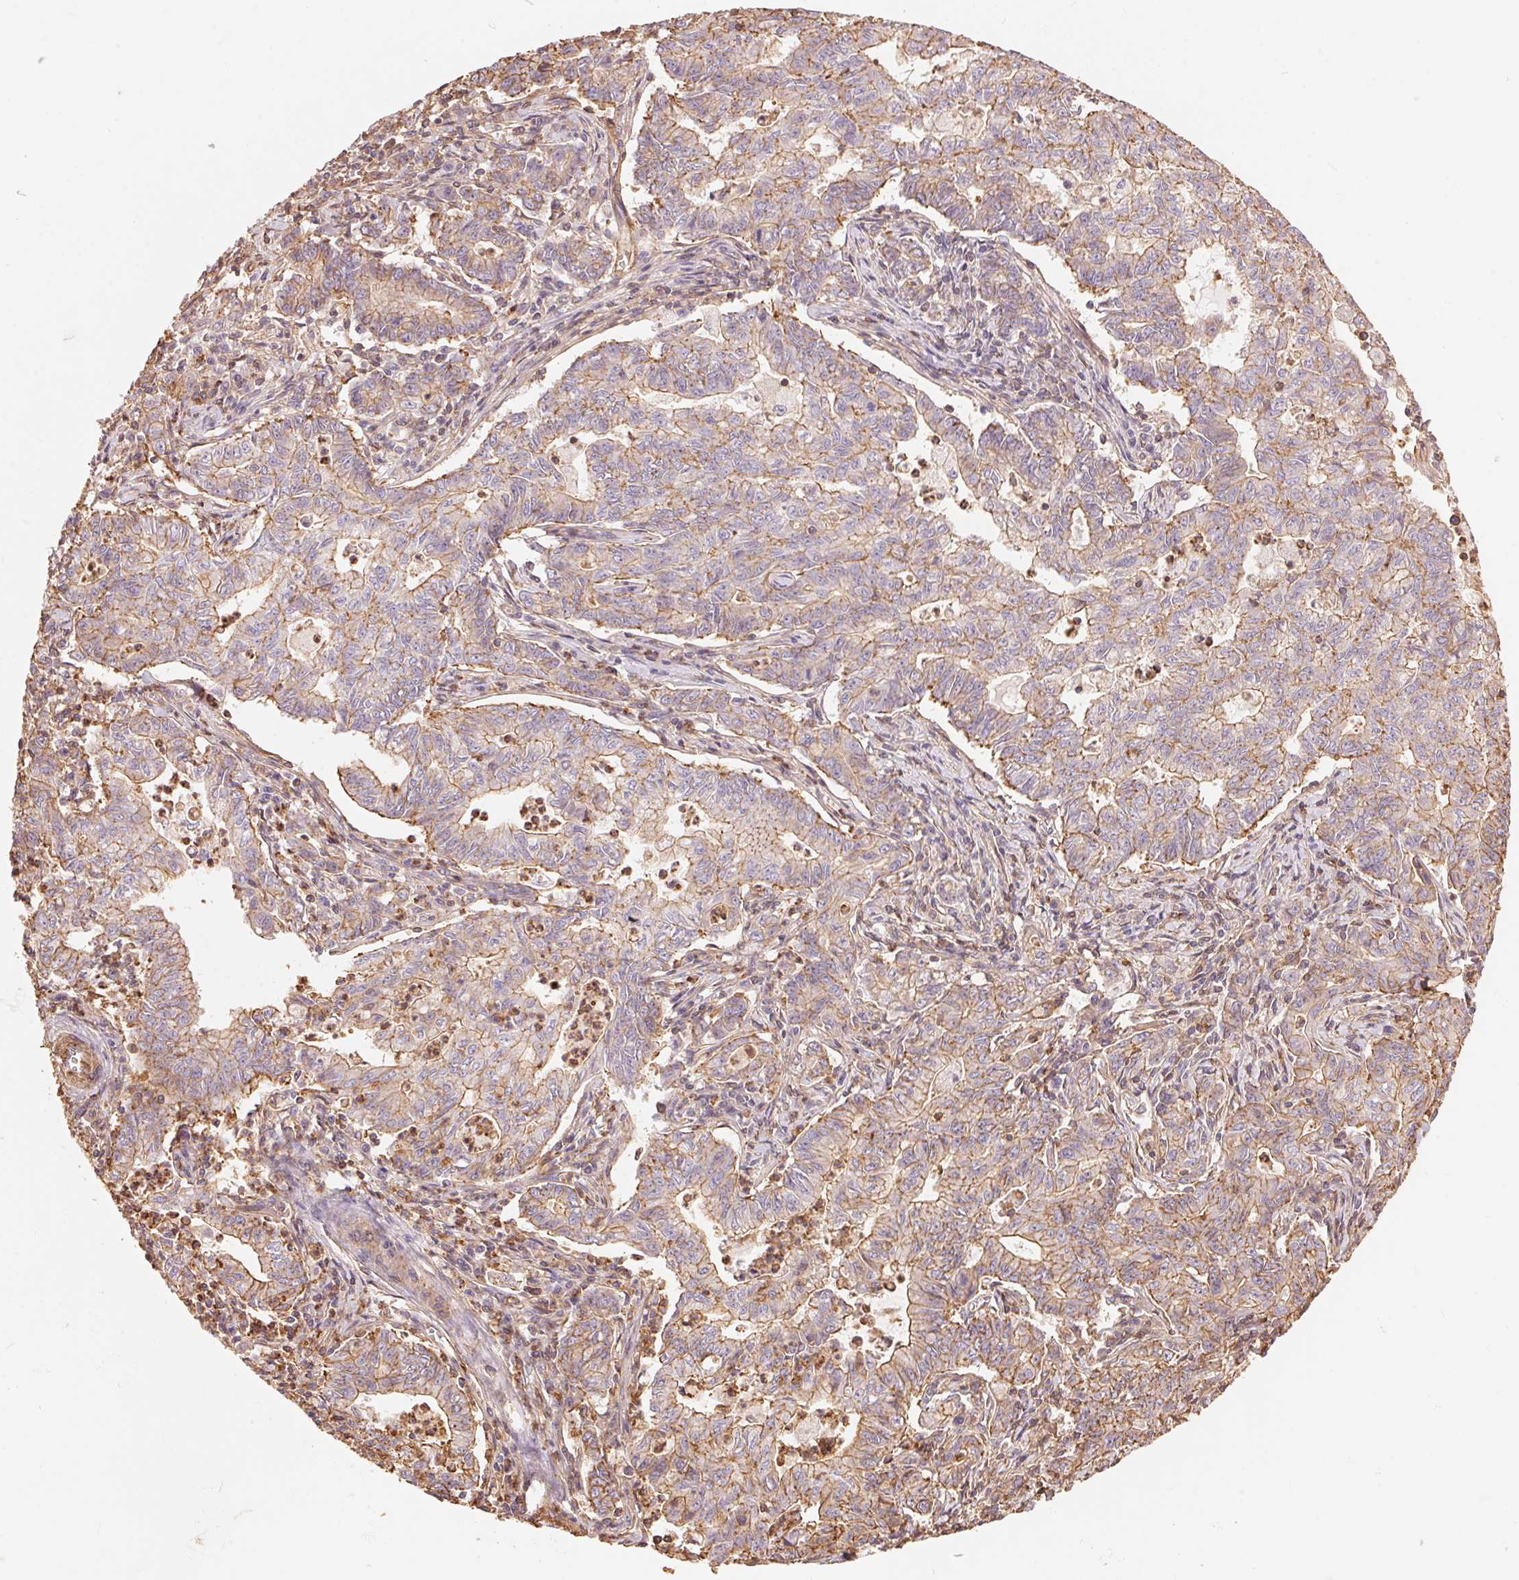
{"staining": {"intensity": "weak", "quantity": "25%-75%", "location": "cytoplasmic/membranous"}, "tissue": "stomach cancer", "cell_type": "Tumor cells", "image_type": "cancer", "snomed": [{"axis": "morphology", "description": "Adenocarcinoma, NOS"}, {"axis": "topography", "description": "Stomach, upper"}], "caption": "DAB immunohistochemical staining of human stomach cancer (adenocarcinoma) reveals weak cytoplasmic/membranous protein staining in approximately 25%-75% of tumor cells. The staining was performed using DAB (3,3'-diaminobenzidine), with brown indicating positive protein expression. Nuclei are stained blue with hematoxylin.", "gene": "FRAS1", "patient": {"sex": "female", "age": 79}}